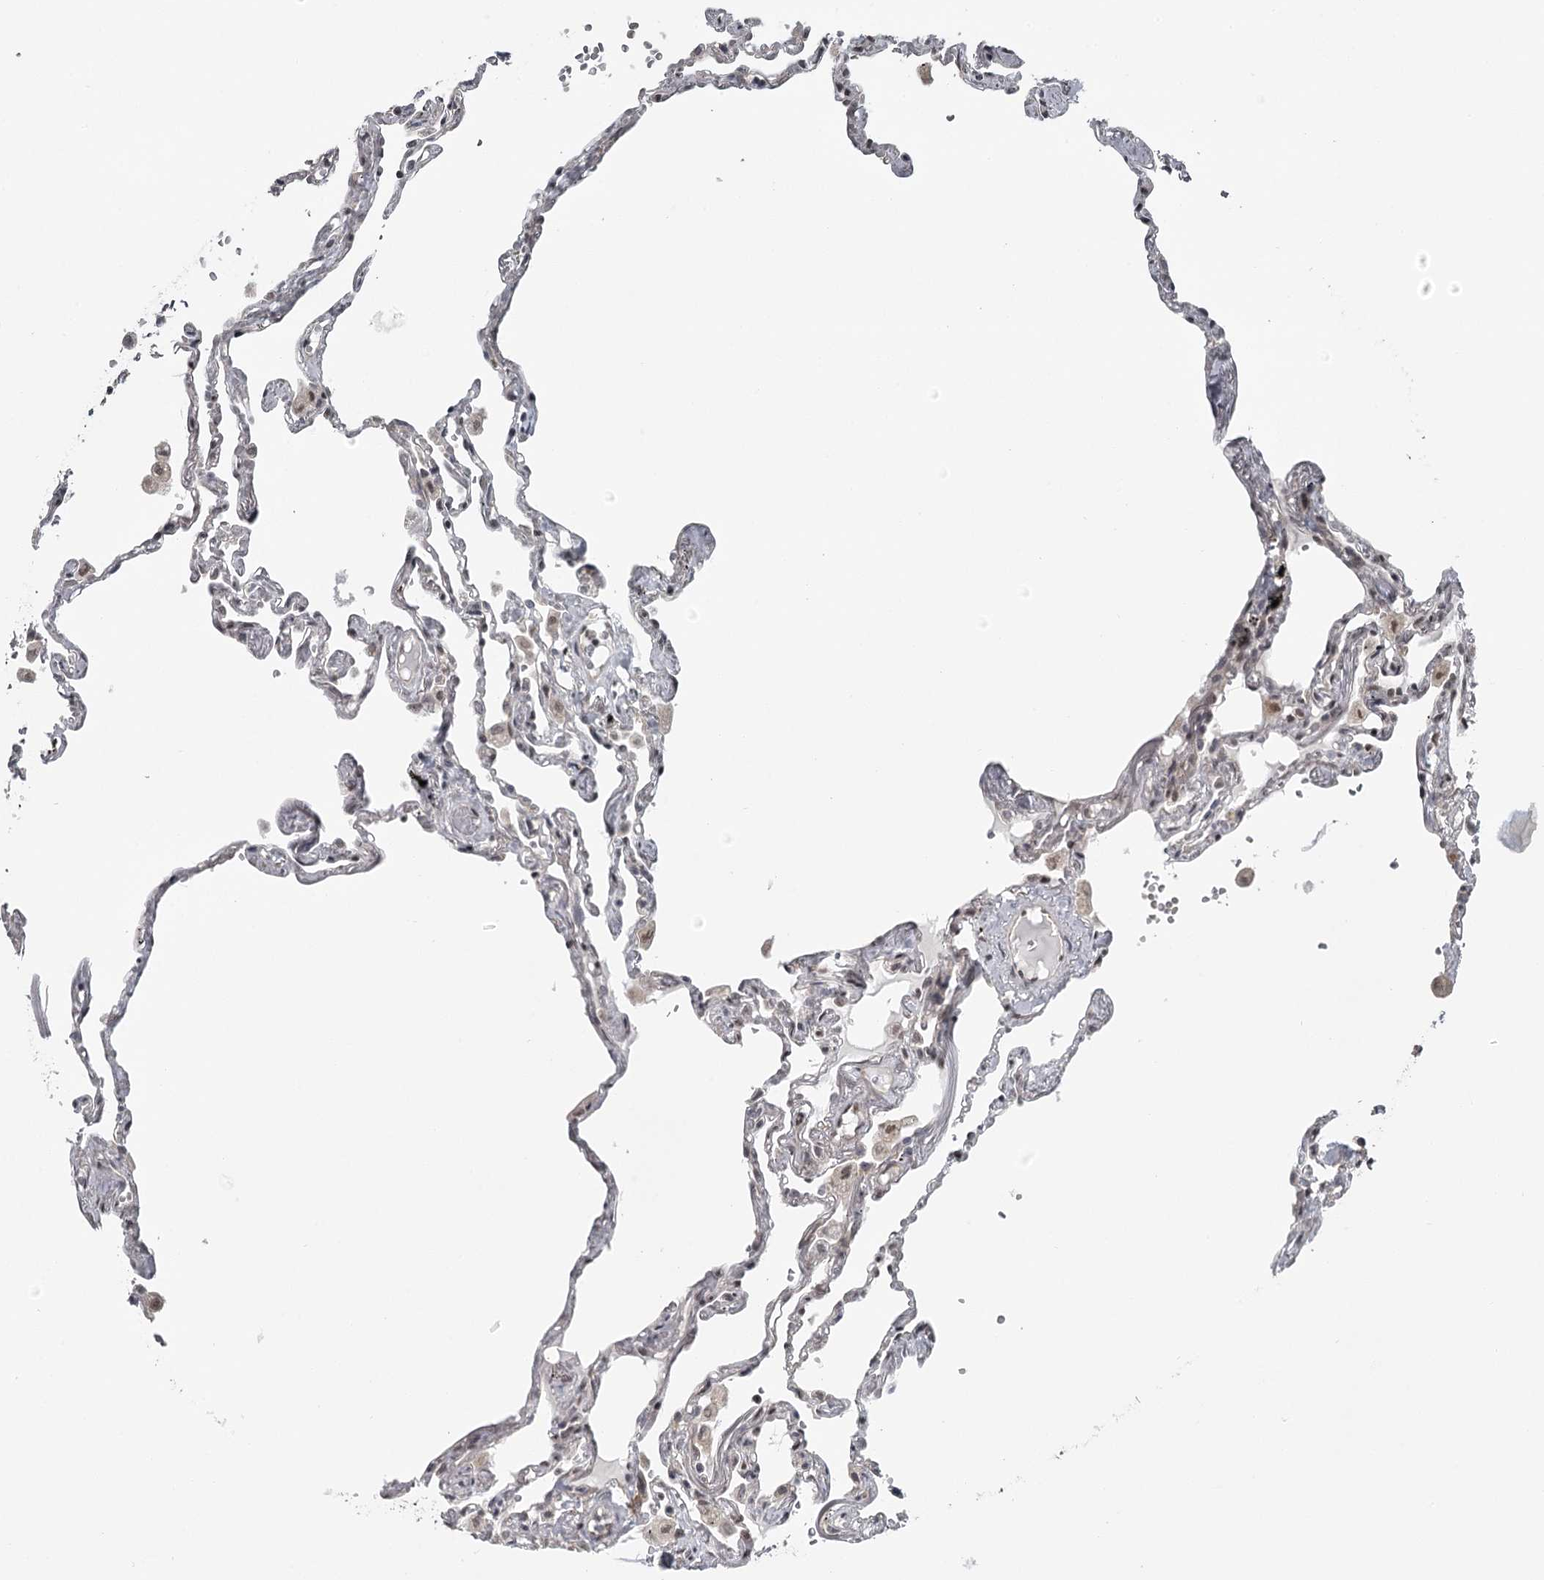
{"staining": {"intensity": "weak", "quantity": "25%-75%", "location": "nuclear"}, "tissue": "lung", "cell_type": "Alveolar cells", "image_type": "normal", "snomed": [{"axis": "morphology", "description": "Normal tissue, NOS"}, {"axis": "topography", "description": "Lung"}], "caption": "IHC micrograph of normal lung: lung stained using IHC displays low levels of weak protein expression localized specifically in the nuclear of alveolar cells, appearing as a nuclear brown color.", "gene": "FAM13C", "patient": {"sex": "female", "age": 67}}